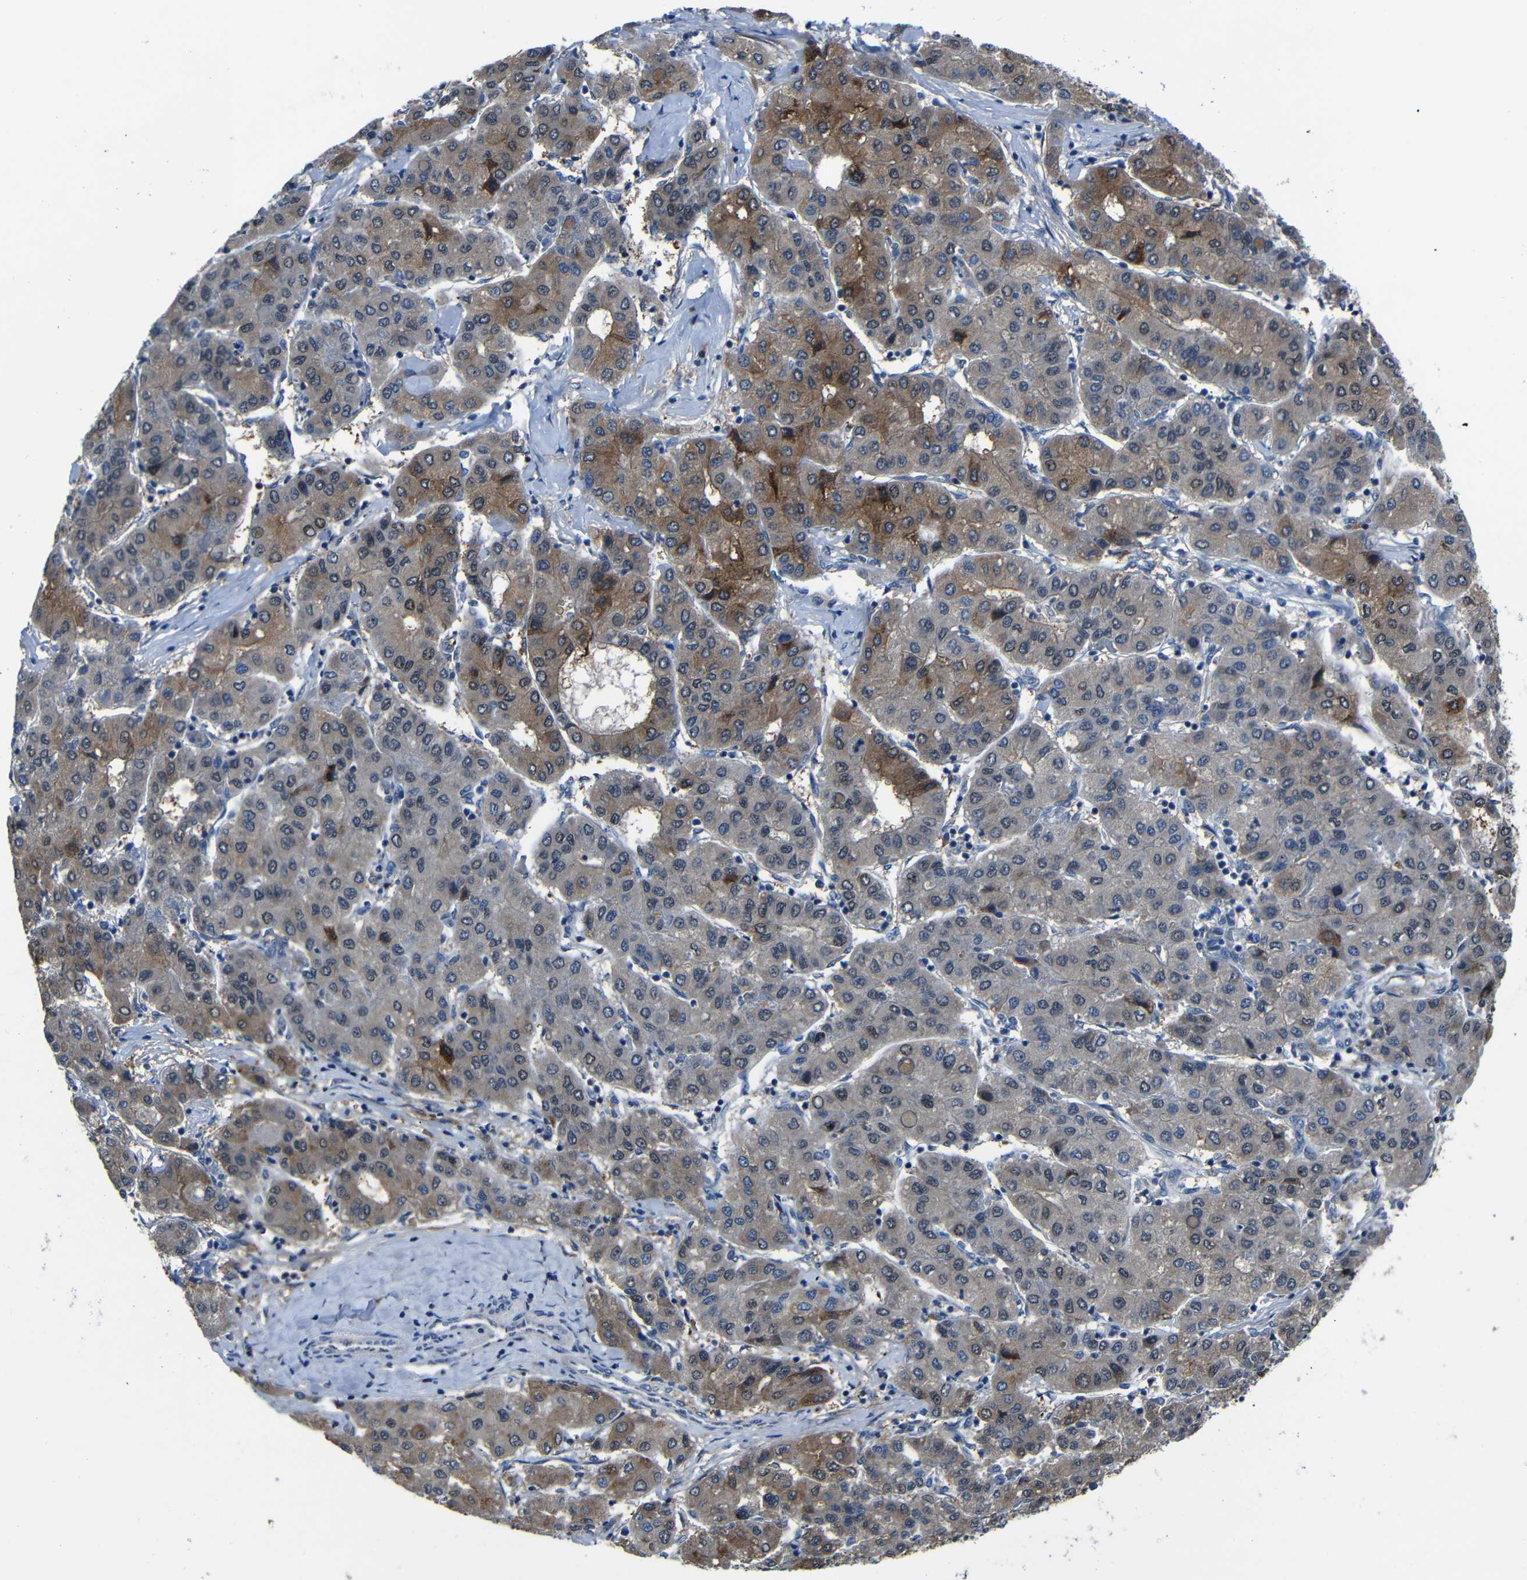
{"staining": {"intensity": "moderate", "quantity": "25%-75%", "location": "cytoplasmic/membranous"}, "tissue": "liver cancer", "cell_type": "Tumor cells", "image_type": "cancer", "snomed": [{"axis": "morphology", "description": "Carcinoma, Hepatocellular, NOS"}, {"axis": "topography", "description": "Liver"}], "caption": "Immunohistochemical staining of human hepatocellular carcinoma (liver) reveals medium levels of moderate cytoplasmic/membranous protein staining in about 25%-75% of tumor cells.", "gene": "SEMA4B", "patient": {"sex": "male", "age": 65}}